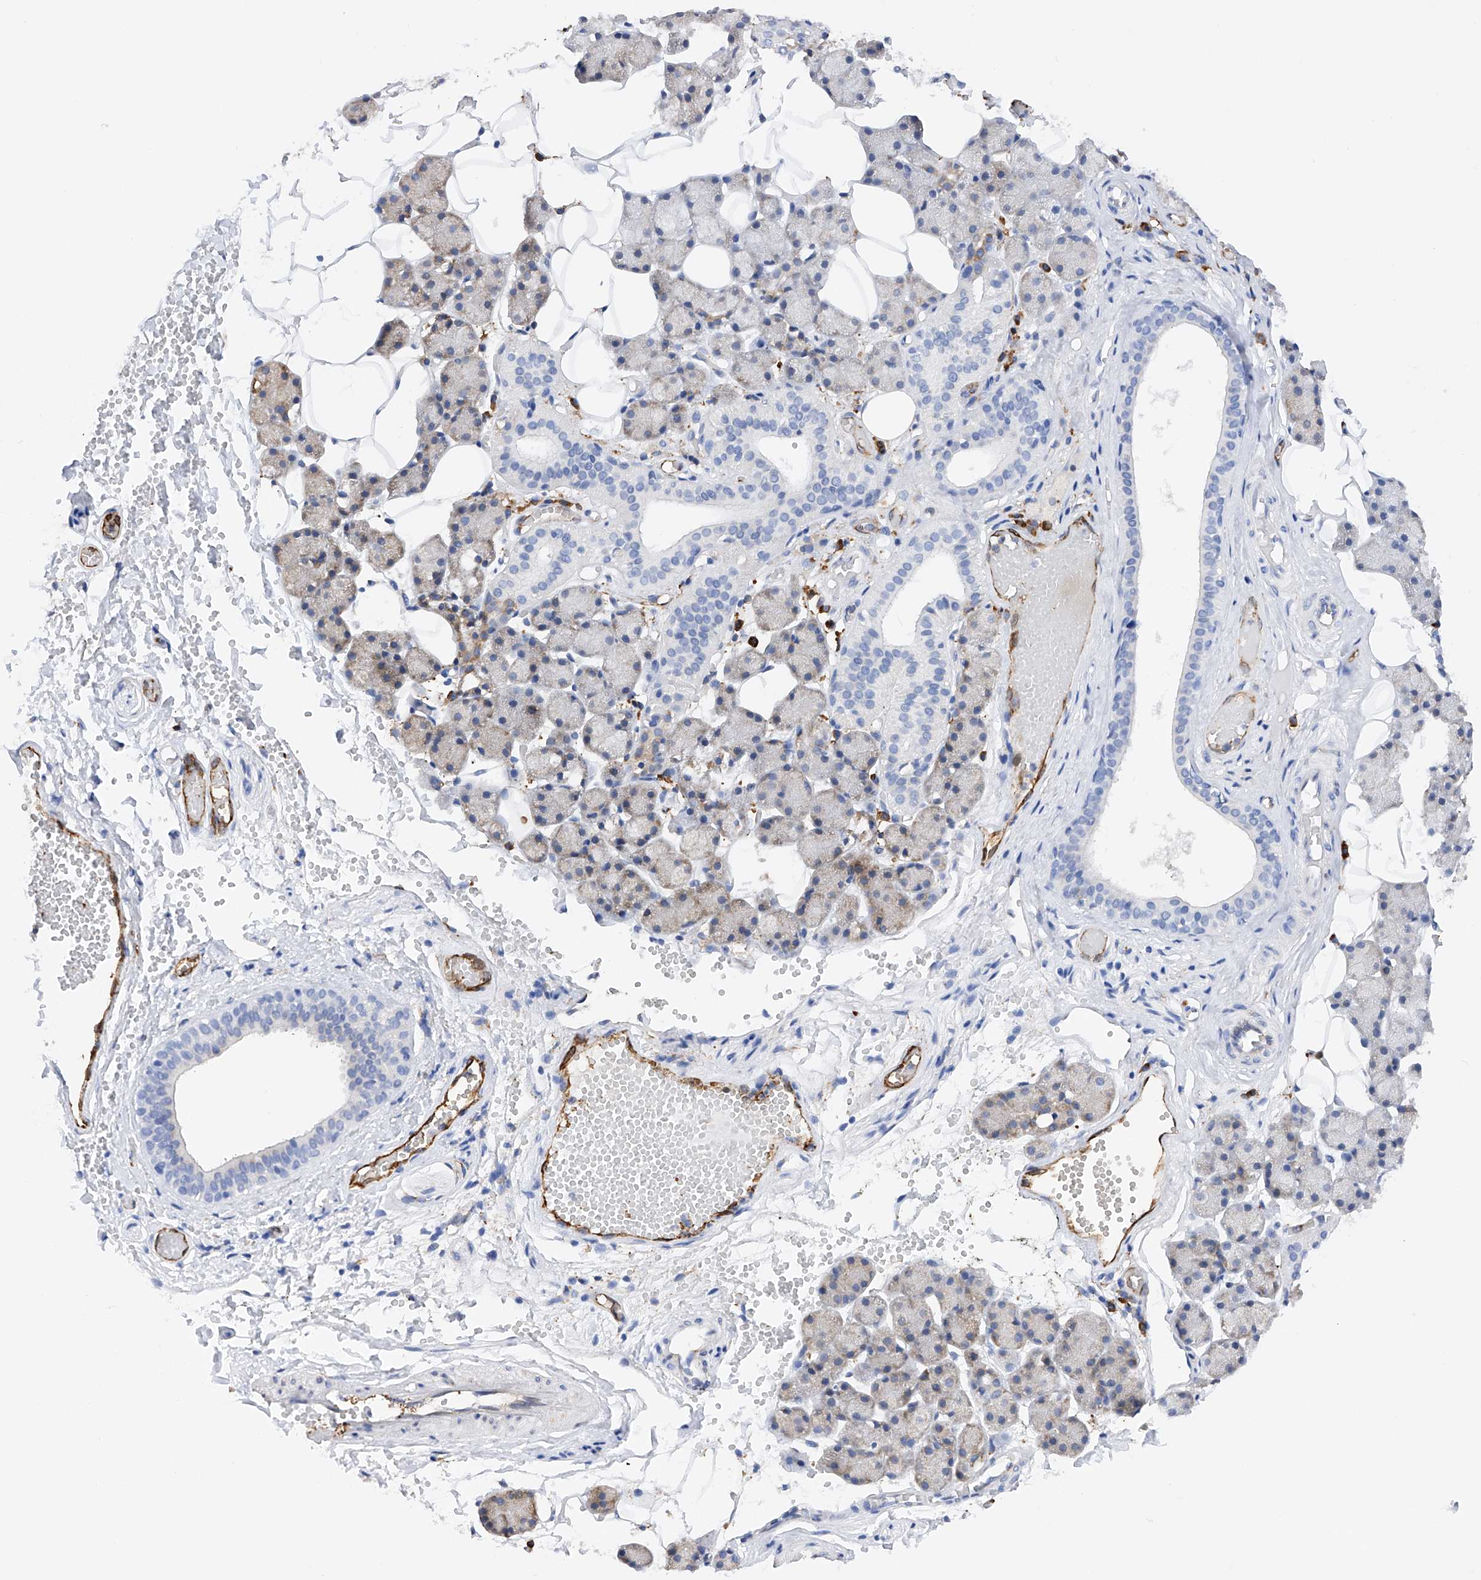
{"staining": {"intensity": "weak", "quantity": "<25%", "location": "cytoplasmic/membranous"}, "tissue": "salivary gland", "cell_type": "Glandular cells", "image_type": "normal", "snomed": [{"axis": "morphology", "description": "Normal tissue, NOS"}, {"axis": "topography", "description": "Salivary gland"}], "caption": "Protein analysis of benign salivary gland shows no significant expression in glandular cells. (DAB immunohistochemistry with hematoxylin counter stain).", "gene": "PDIA5", "patient": {"sex": "female", "age": 33}}